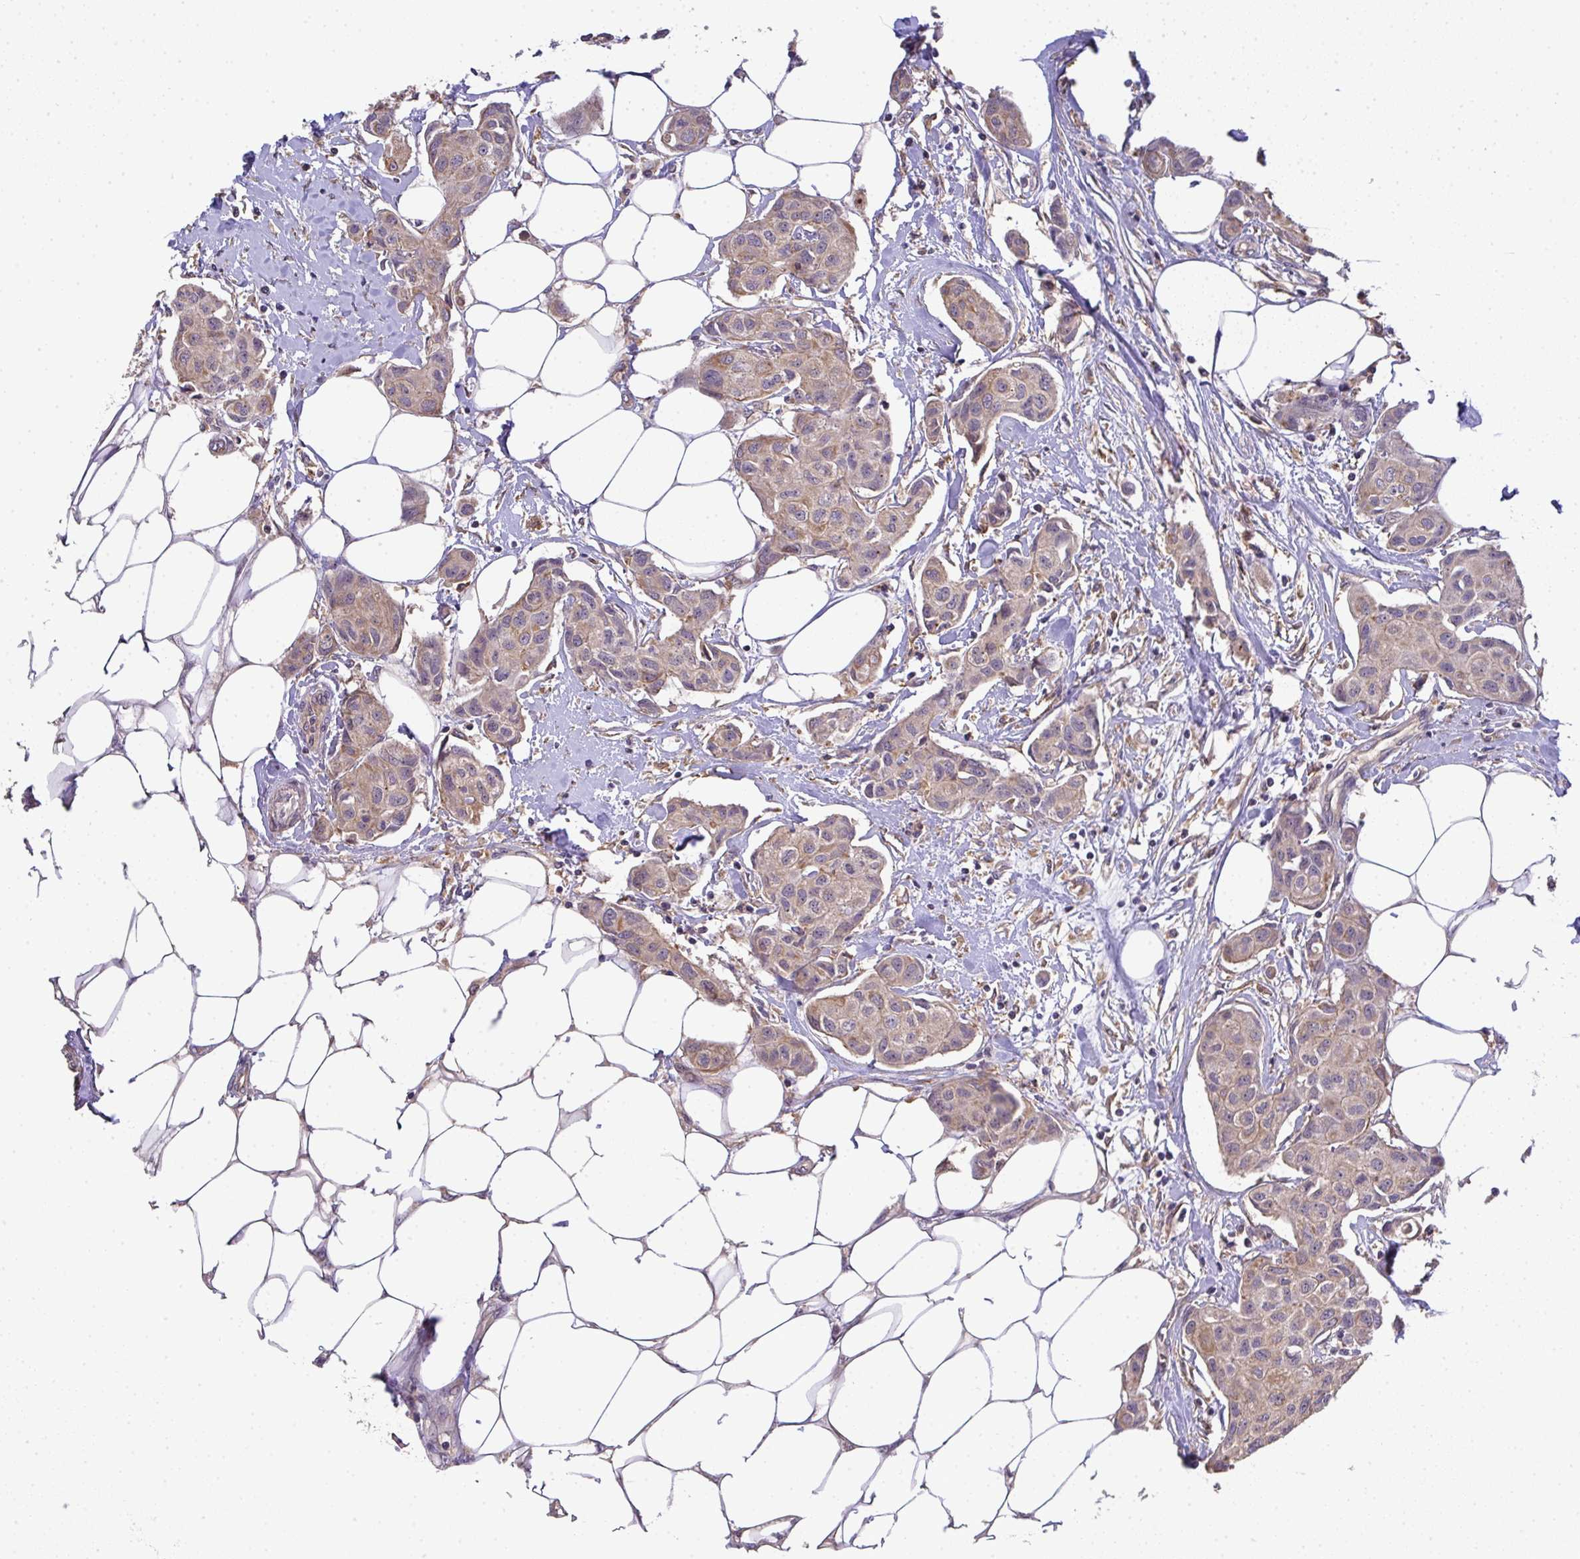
{"staining": {"intensity": "weak", "quantity": "25%-75%", "location": "cytoplasmic/membranous"}, "tissue": "breast cancer", "cell_type": "Tumor cells", "image_type": "cancer", "snomed": [{"axis": "morphology", "description": "Duct carcinoma"}, {"axis": "topography", "description": "Breast"}, {"axis": "topography", "description": "Lymph node"}], "caption": "A high-resolution micrograph shows IHC staining of breast intraductal carcinoma, which shows weak cytoplasmic/membranous staining in about 25%-75% of tumor cells. The staining was performed using DAB to visualize the protein expression in brown, while the nuclei were stained in blue with hematoxylin (Magnification: 20x).", "gene": "EEF1AKMT1", "patient": {"sex": "female", "age": 80}}